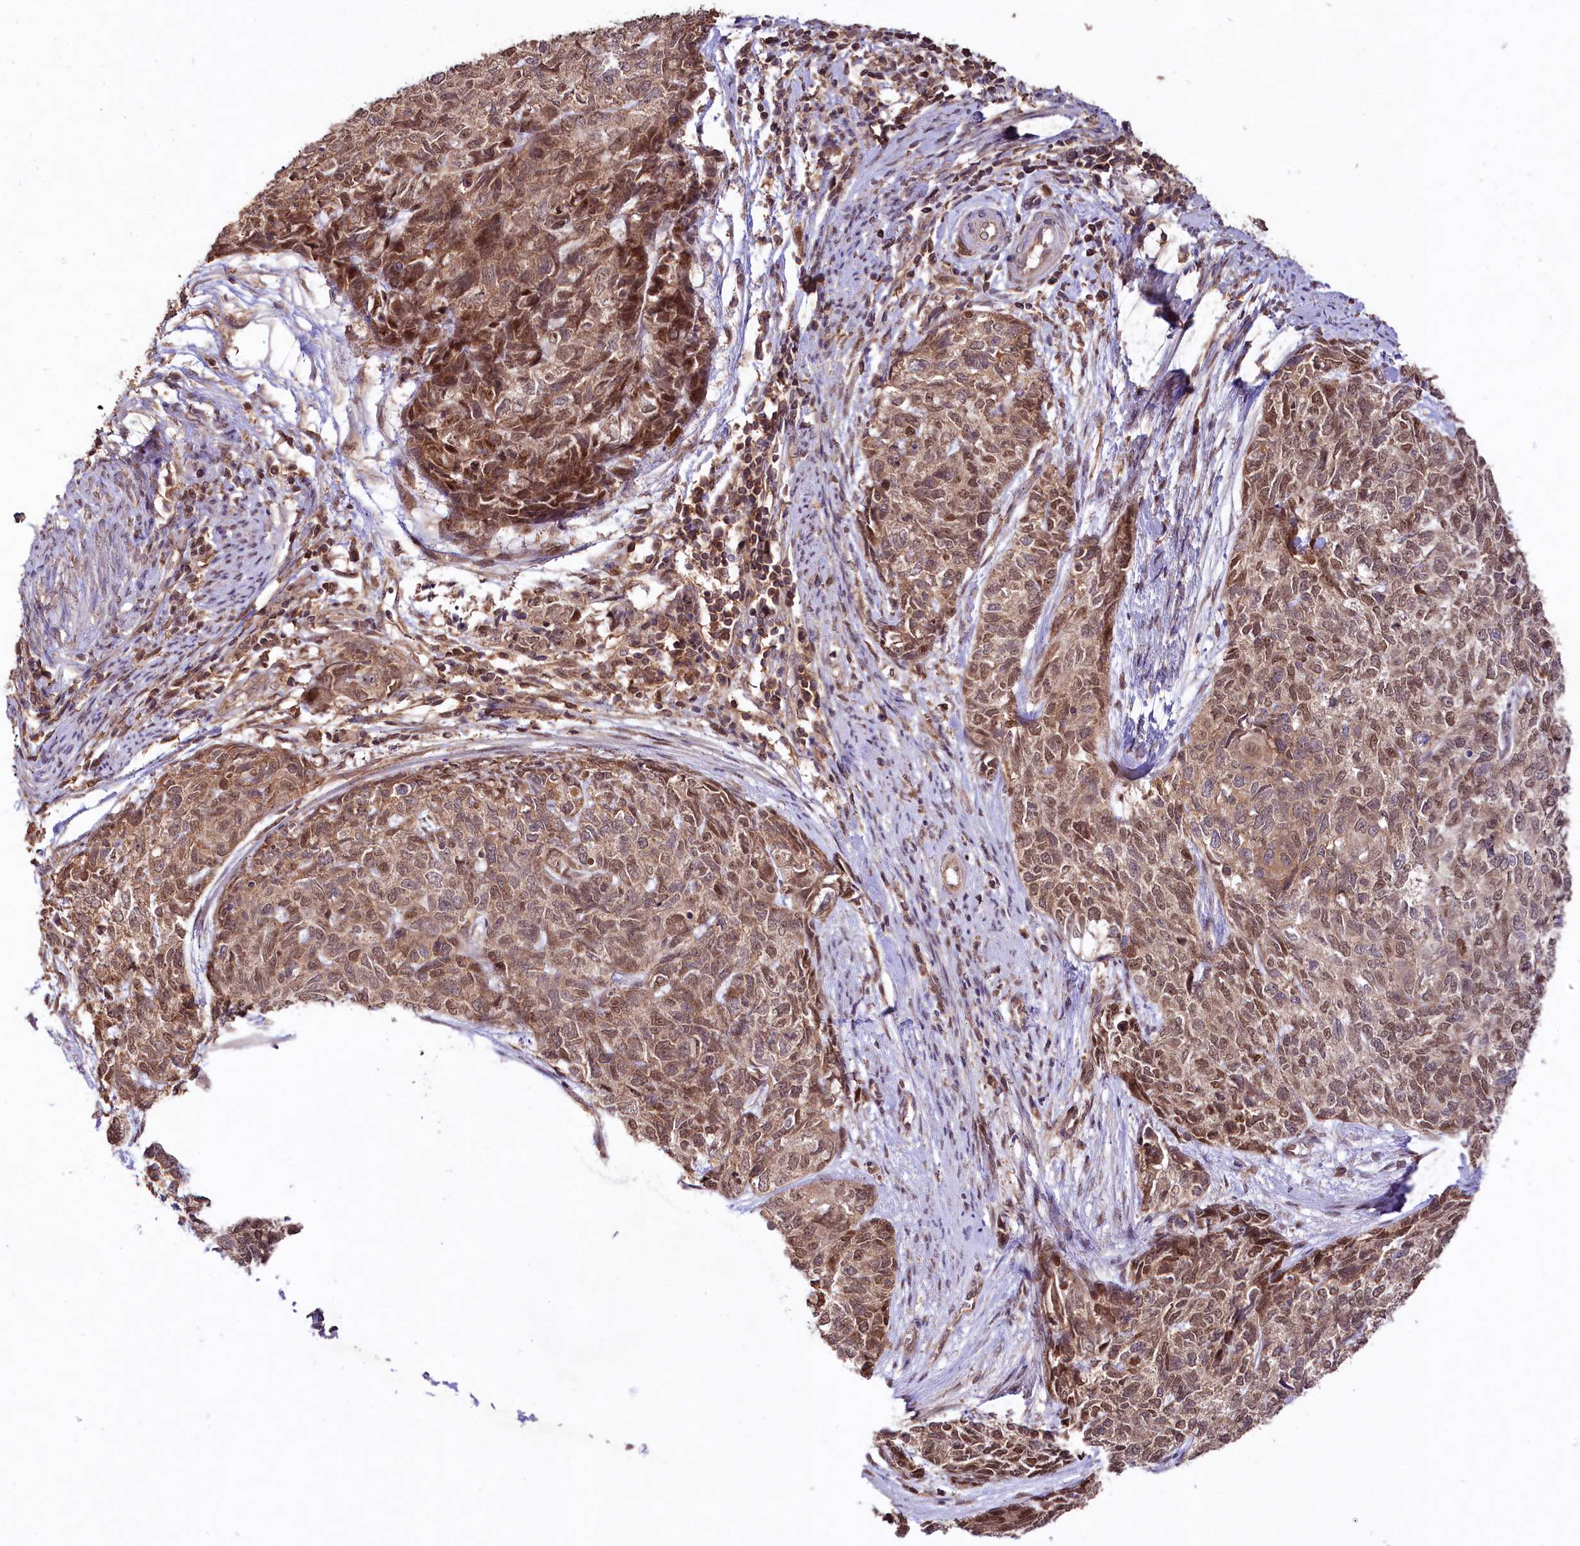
{"staining": {"intensity": "moderate", "quantity": ">75%", "location": "cytoplasmic/membranous,nuclear"}, "tissue": "cervical cancer", "cell_type": "Tumor cells", "image_type": "cancer", "snomed": [{"axis": "morphology", "description": "Squamous cell carcinoma, NOS"}, {"axis": "topography", "description": "Cervix"}], "caption": "High-power microscopy captured an immunohistochemistry micrograph of squamous cell carcinoma (cervical), revealing moderate cytoplasmic/membranous and nuclear positivity in approximately >75% of tumor cells.", "gene": "RRP8", "patient": {"sex": "female", "age": 63}}